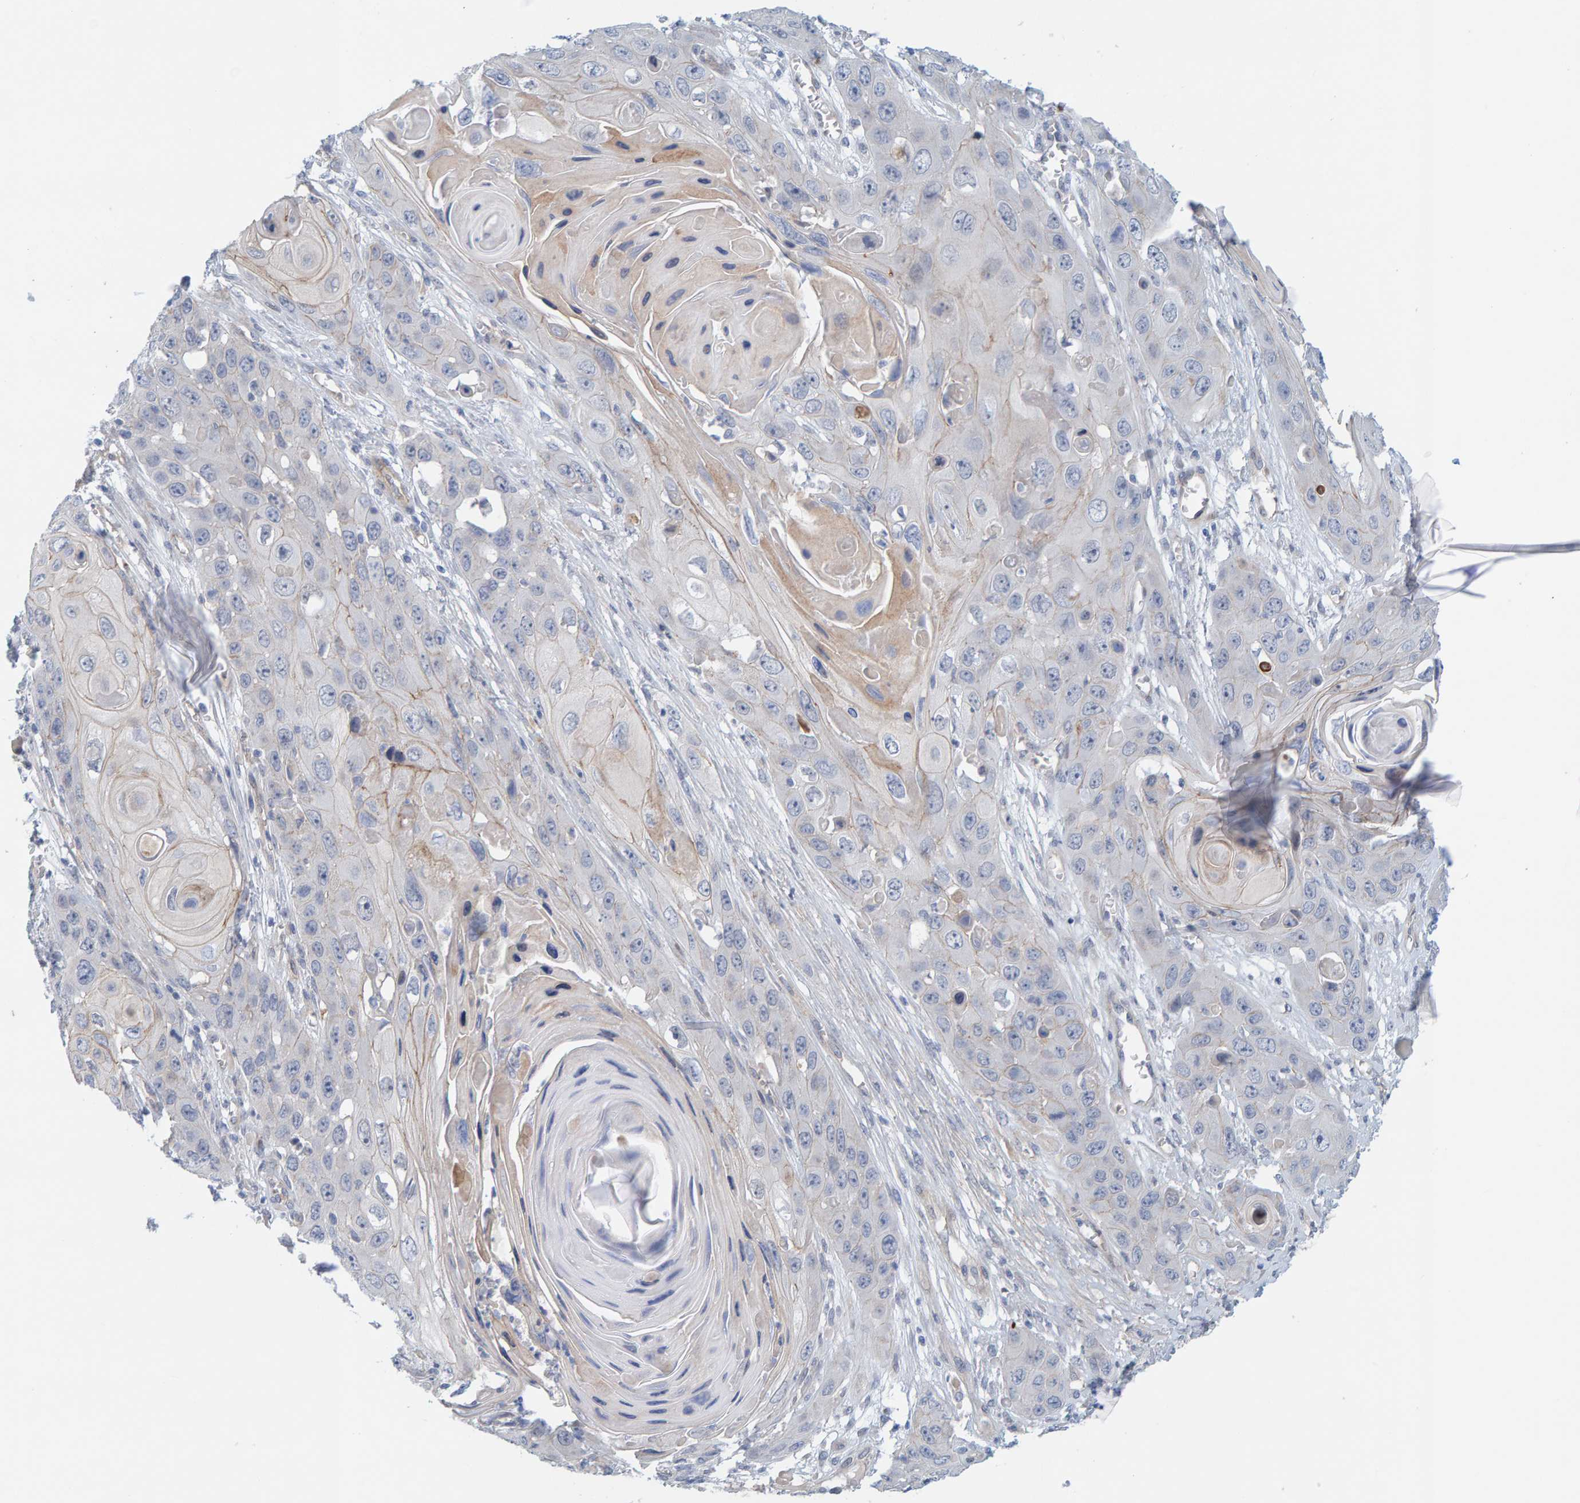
{"staining": {"intensity": "weak", "quantity": "<25%", "location": "cytoplasmic/membranous"}, "tissue": "skin cancer", "cell_type": "Tumor cells", "image_type": "cancer", "snomed": [{"axis": "morphology", "description": "Squamous cell carcinoma, NOS"}, {"axis": "topography", "description": "Skin"}], "caption": "This is an IHC micrograph of human skin squamous cell carcinoma. There is no positivity in tumor cells.", "gene": "KRBA2", "patient": {"sex": "male", "age": 55}}